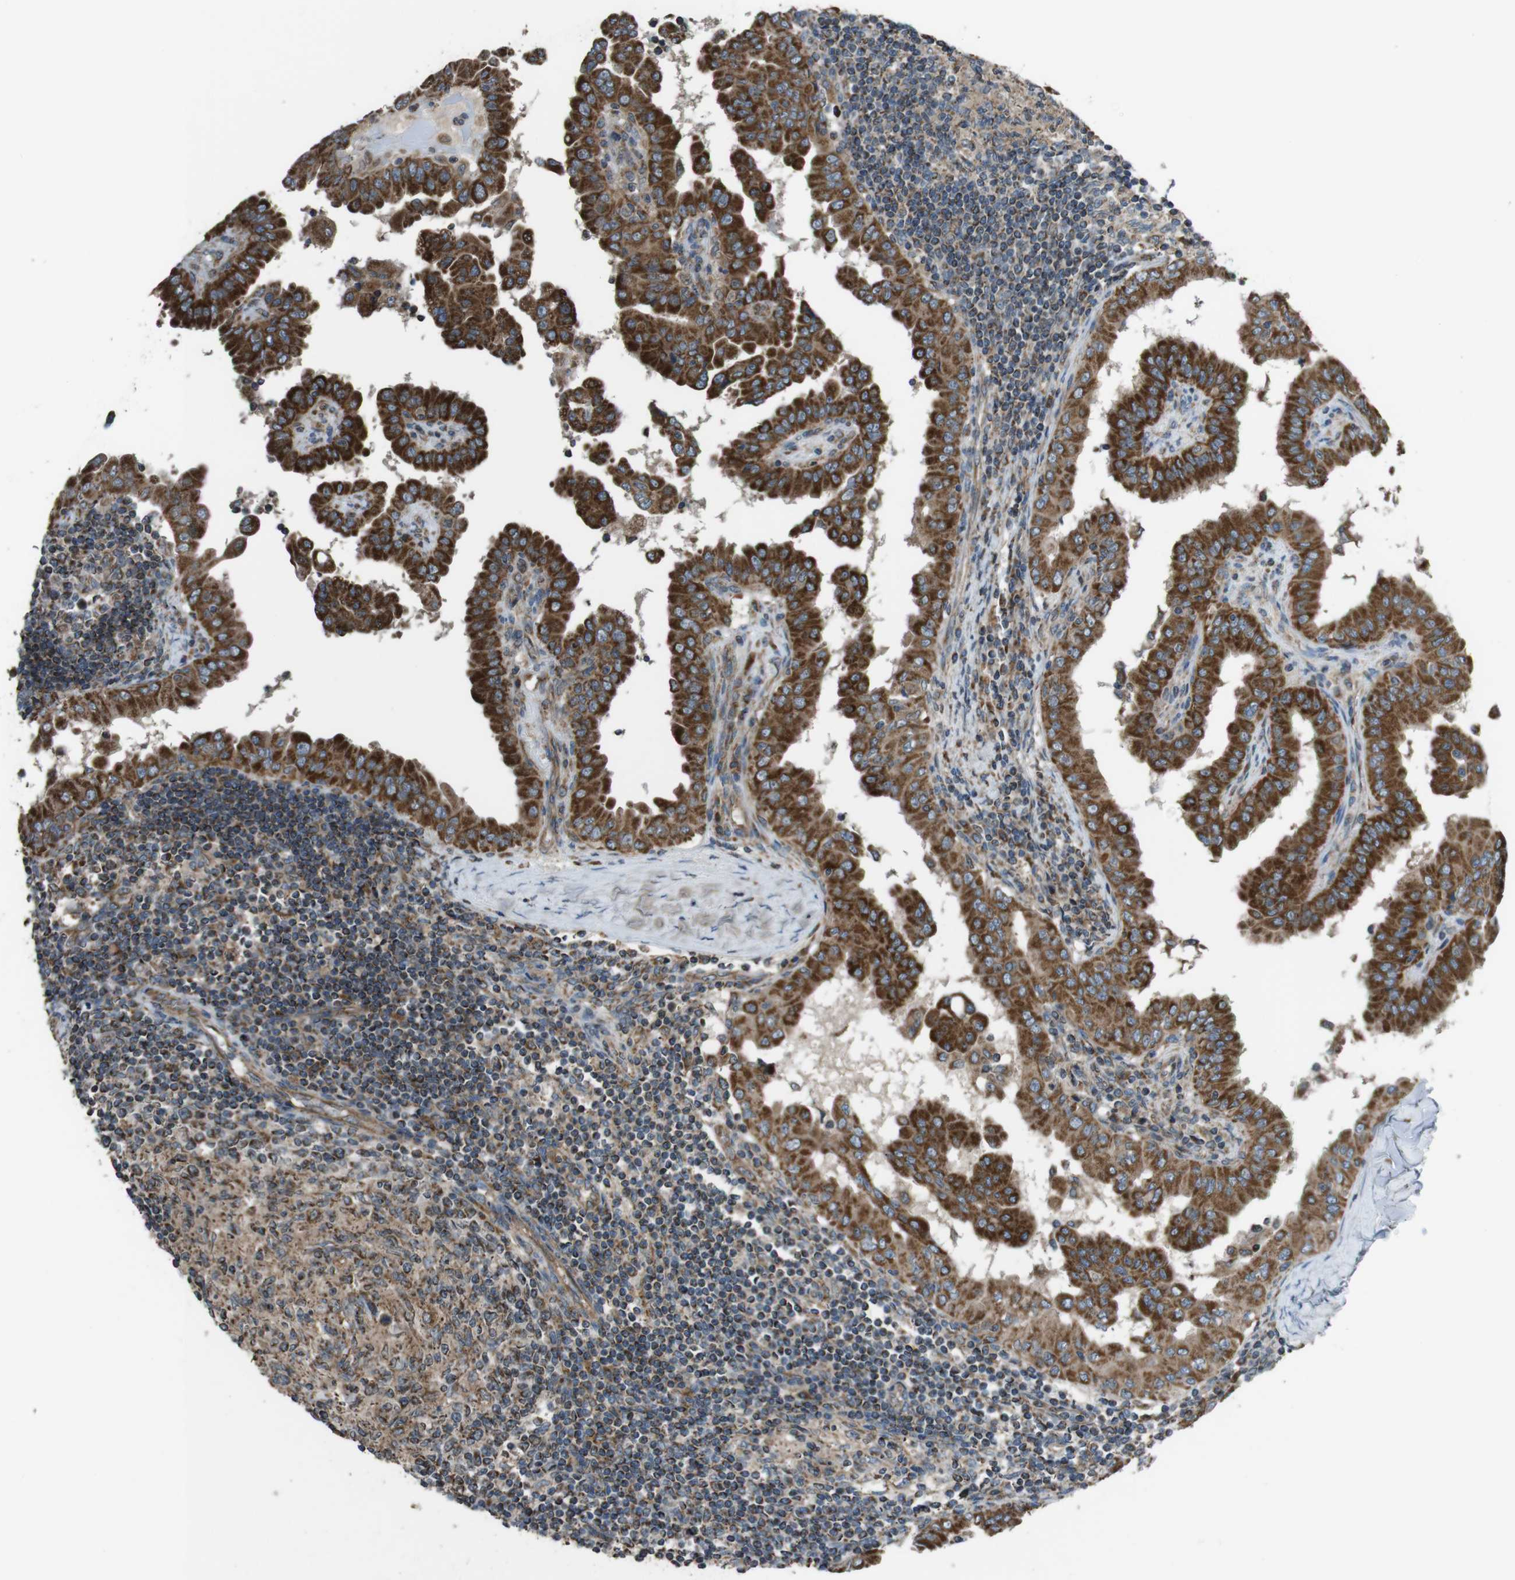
{"staining": {"intensity": "strong", "quantity": ">75%", "location": "cytoplasmic/membranous"}, "tissue": "thyroid cancer", "cell_type": "Tumor cells", "image_type": "cancer", "snomed": [{"axis": "morphology", "description": "Papillary adenocarcinoma, NOS"}, {"axis": "topography", "description": "Thyroid gland"}], "caption": "A brown stain labels strong cytoplasmic/membranous positivity of a protein in thyroid cancer (papillary adenocarcinoma) tumor cells. Nuclei are stained in blue.", "gene": "GIMAP8", "patient": {"sex": "male", "age": 33}}